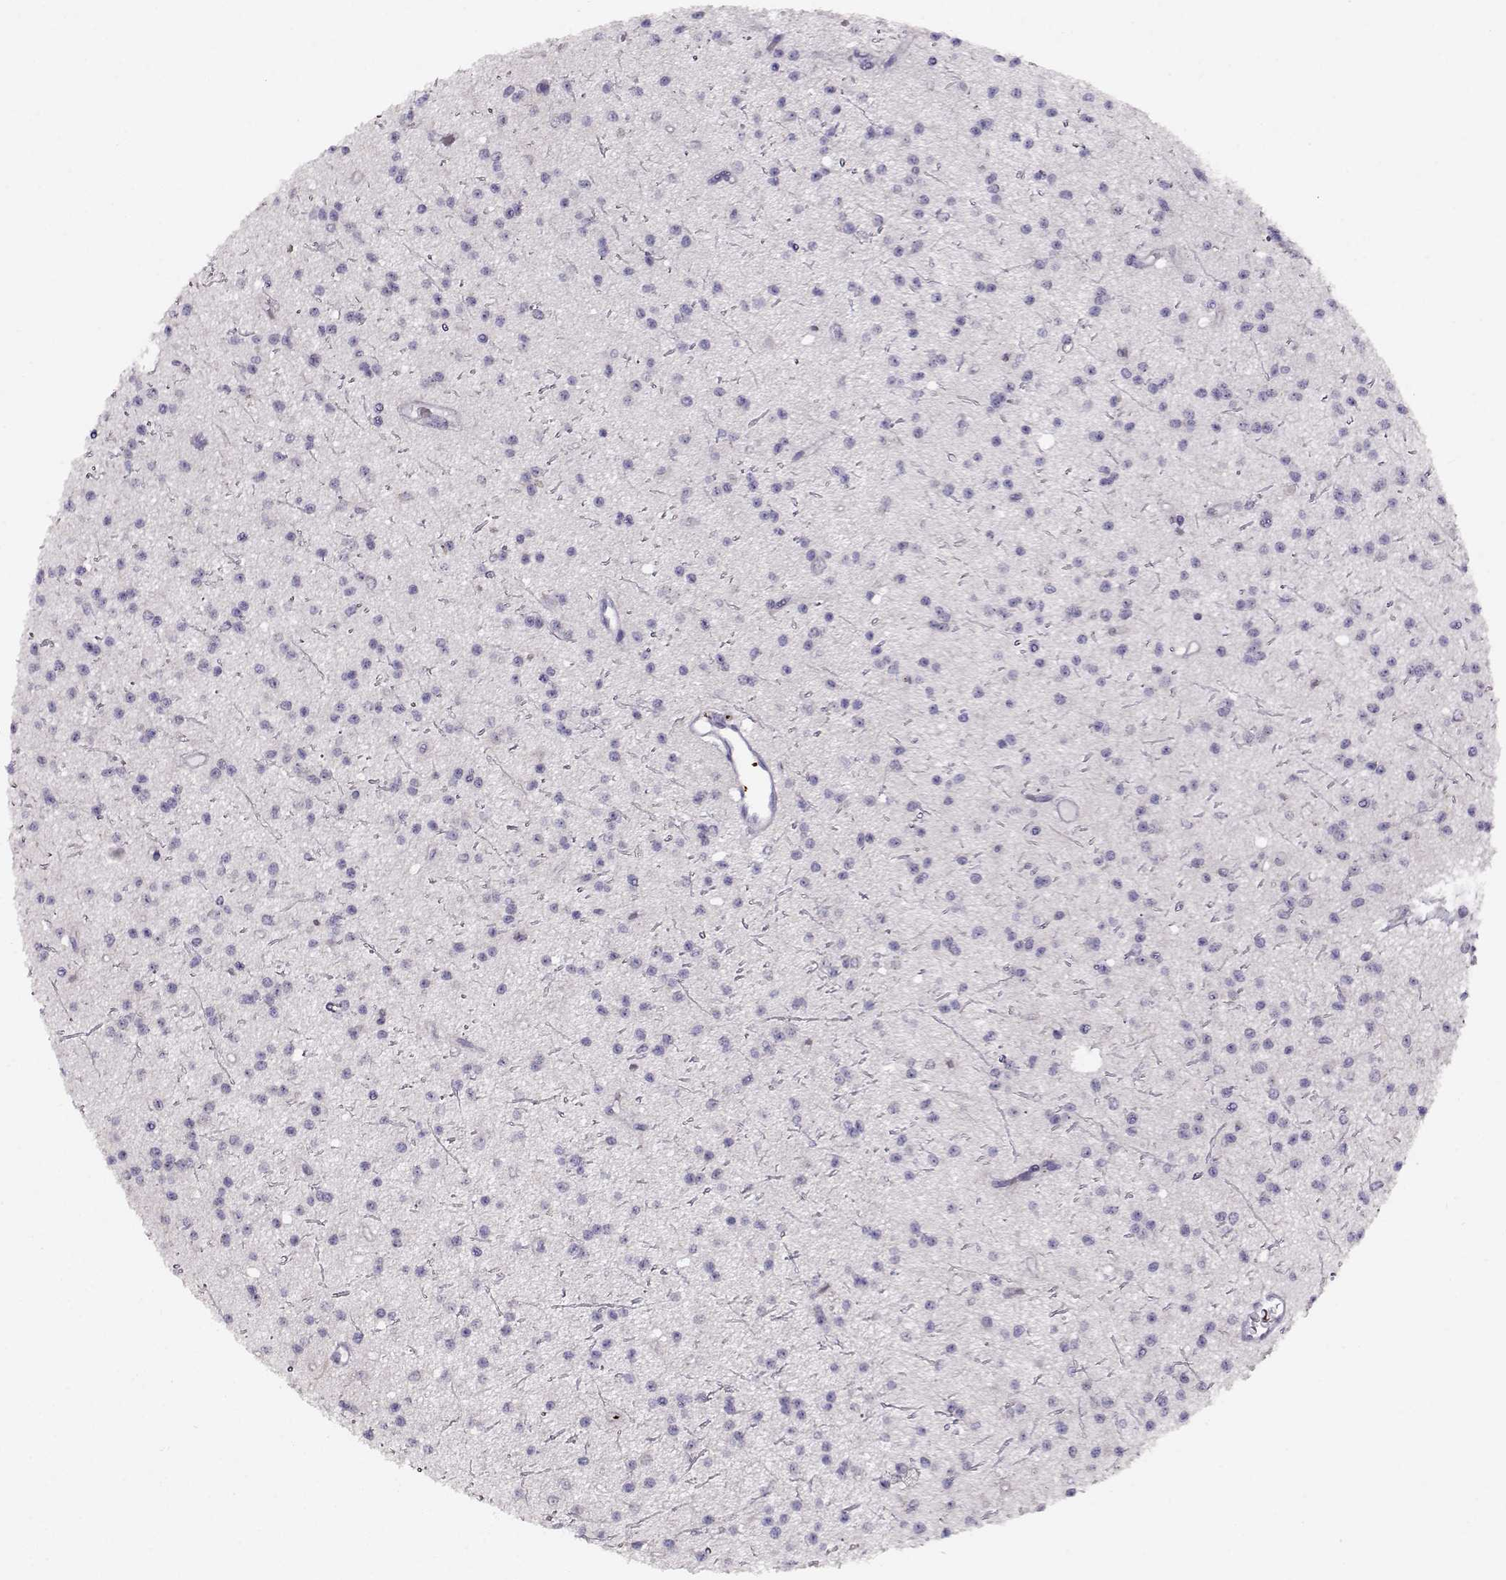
{"staining": {"intensity": "negative", "quantity": "none", "location": "none"}, "tissue": "glioma", "cell_type": "Tumor cells", "image_type": "cancer", "snomed": [{"axis": "morphology", "description": "Glioma, malignant, Low grade"}, {"axis": "topography", "description": "Brain"}], "caption": "Immunohistochemistry of glioma exhibits no positivity in tumor cells.", "gene": "KLF17", "patient": {"sex": "male", "age": 27}}